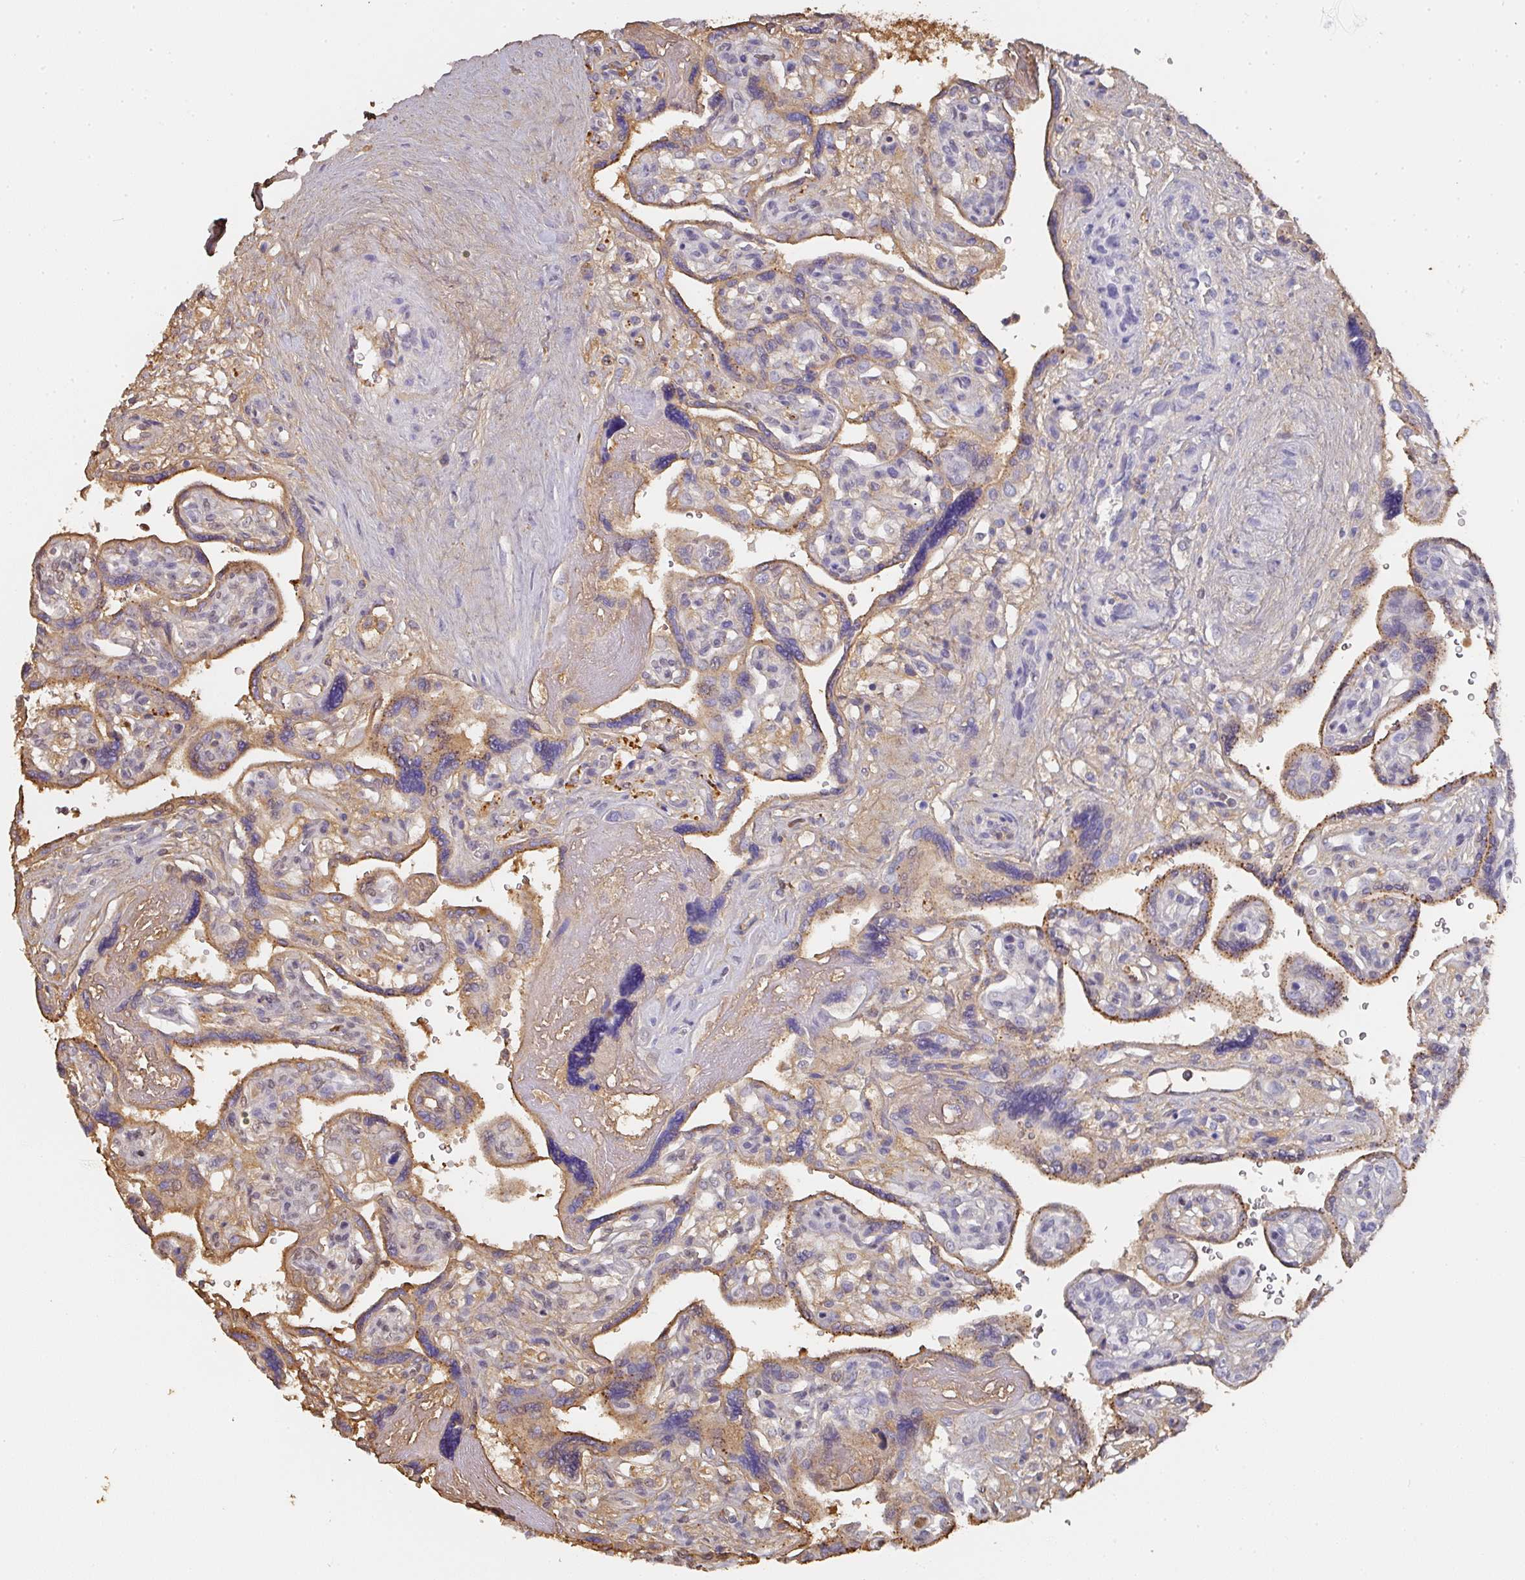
{"staining": {"intensity": "negative", "quantity": "none", "location": "none"}, "tissue": "placenta", "cell_type": "Decidual cells", "image_type": "normal", "snomed": [{"axis": "morphology", "description": "Normal tissue, NOS"}, {"axis": "topography", "description": "Placenta"}], "caption": "DAB immunohistochemical staining of normal human placenta displays no significant positivity in decidual cells. (DAB (3,3'-diaminobenzidine) IHC, high magnification).", "gene": "ALB", "patient": {"sex": "female", "age": 39}}